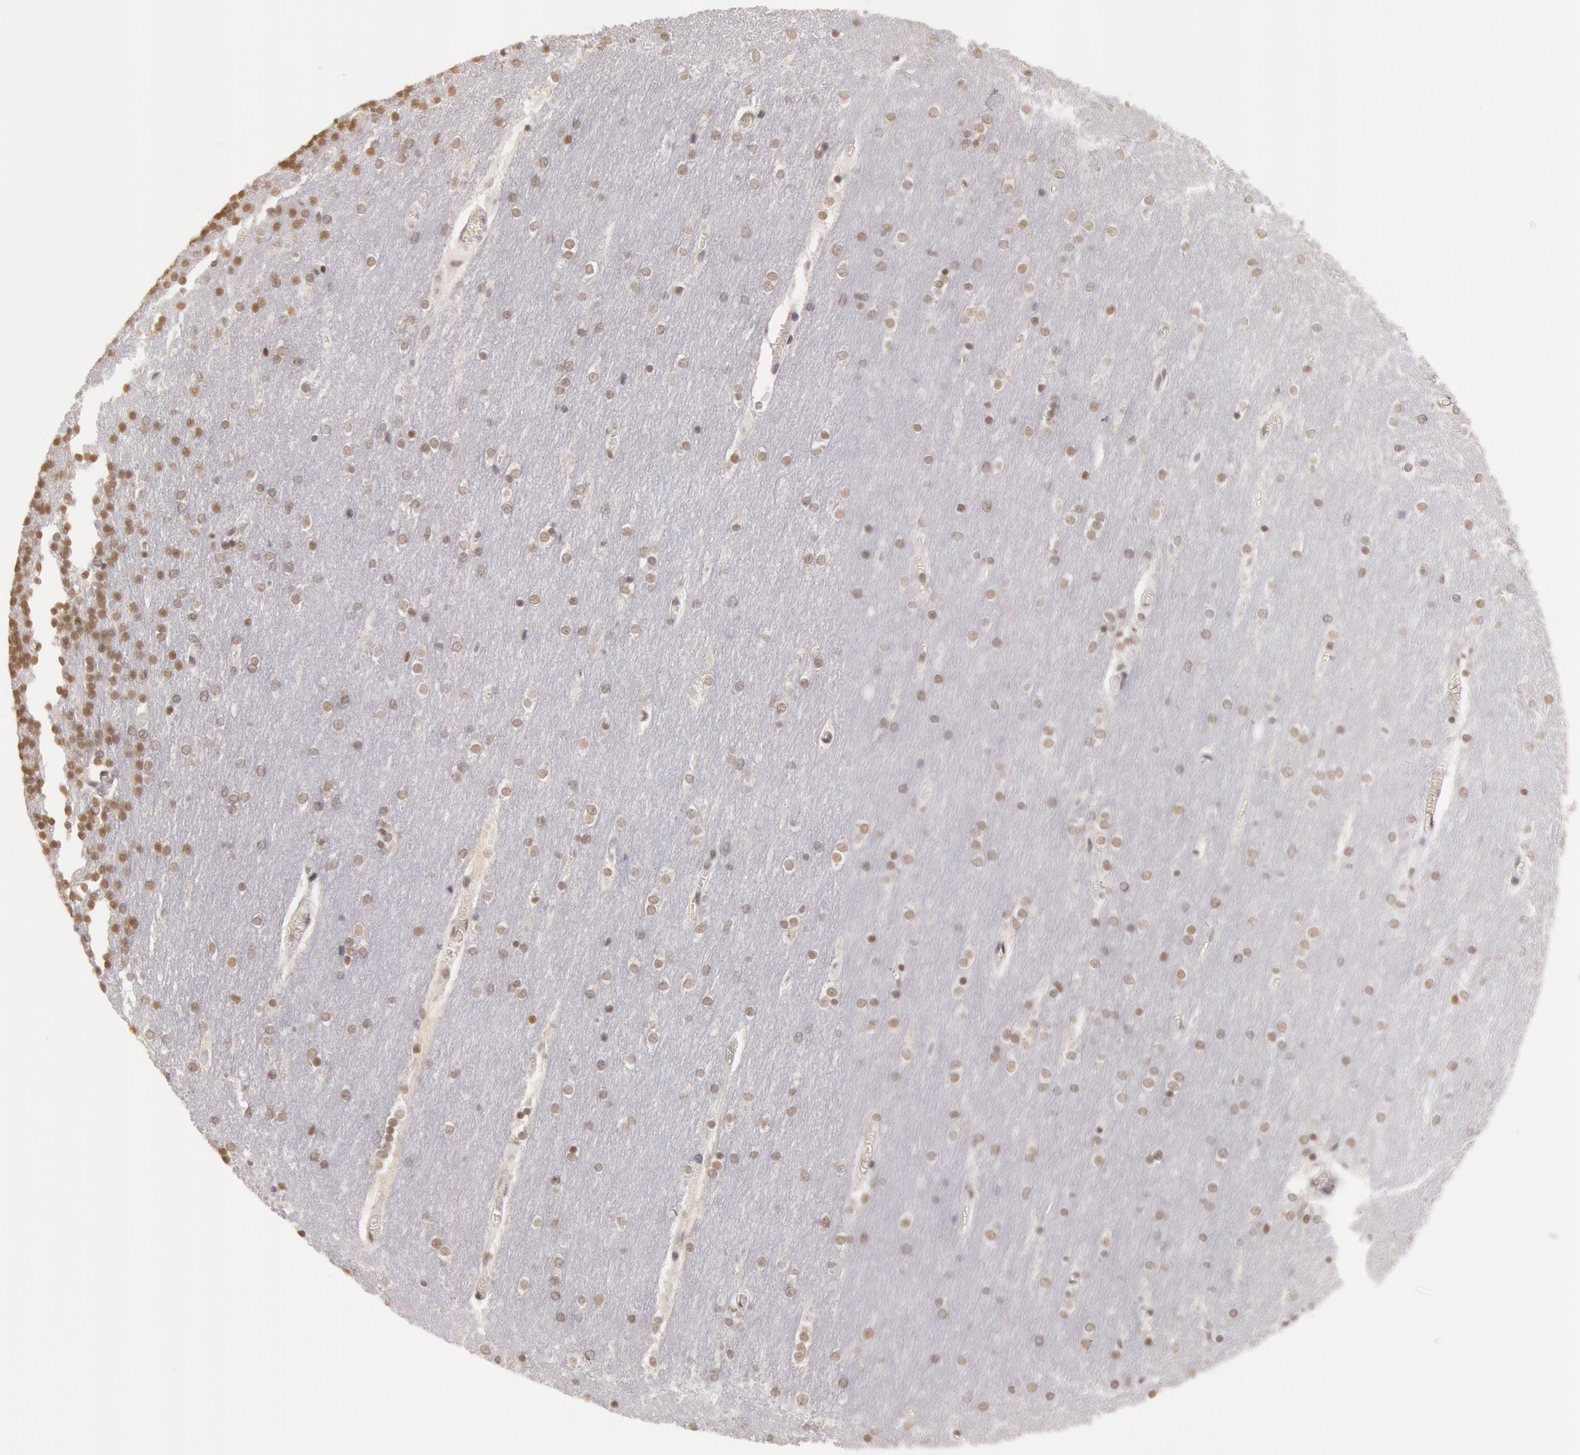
{"staining": {"intensity": "moderate", "quantity": ">75%", "location": "nuclear"}, "tissue": "cerebellum", "cell_type": "Cells in granular layer", "image_type": "normal", "snomed": [{"axis": "morphology", "description": "Normal tissue, NOS"}, {"axis": "topography", "description": "Cerebellum"}], "caption": "DAB immunohistochemical staining of benign cerebellum reveals moderate nuclear protein staining in approximately >75% of cells in granular layer.", "gene": "ESS2", "patient": {"sex": "female", "age": 54}}